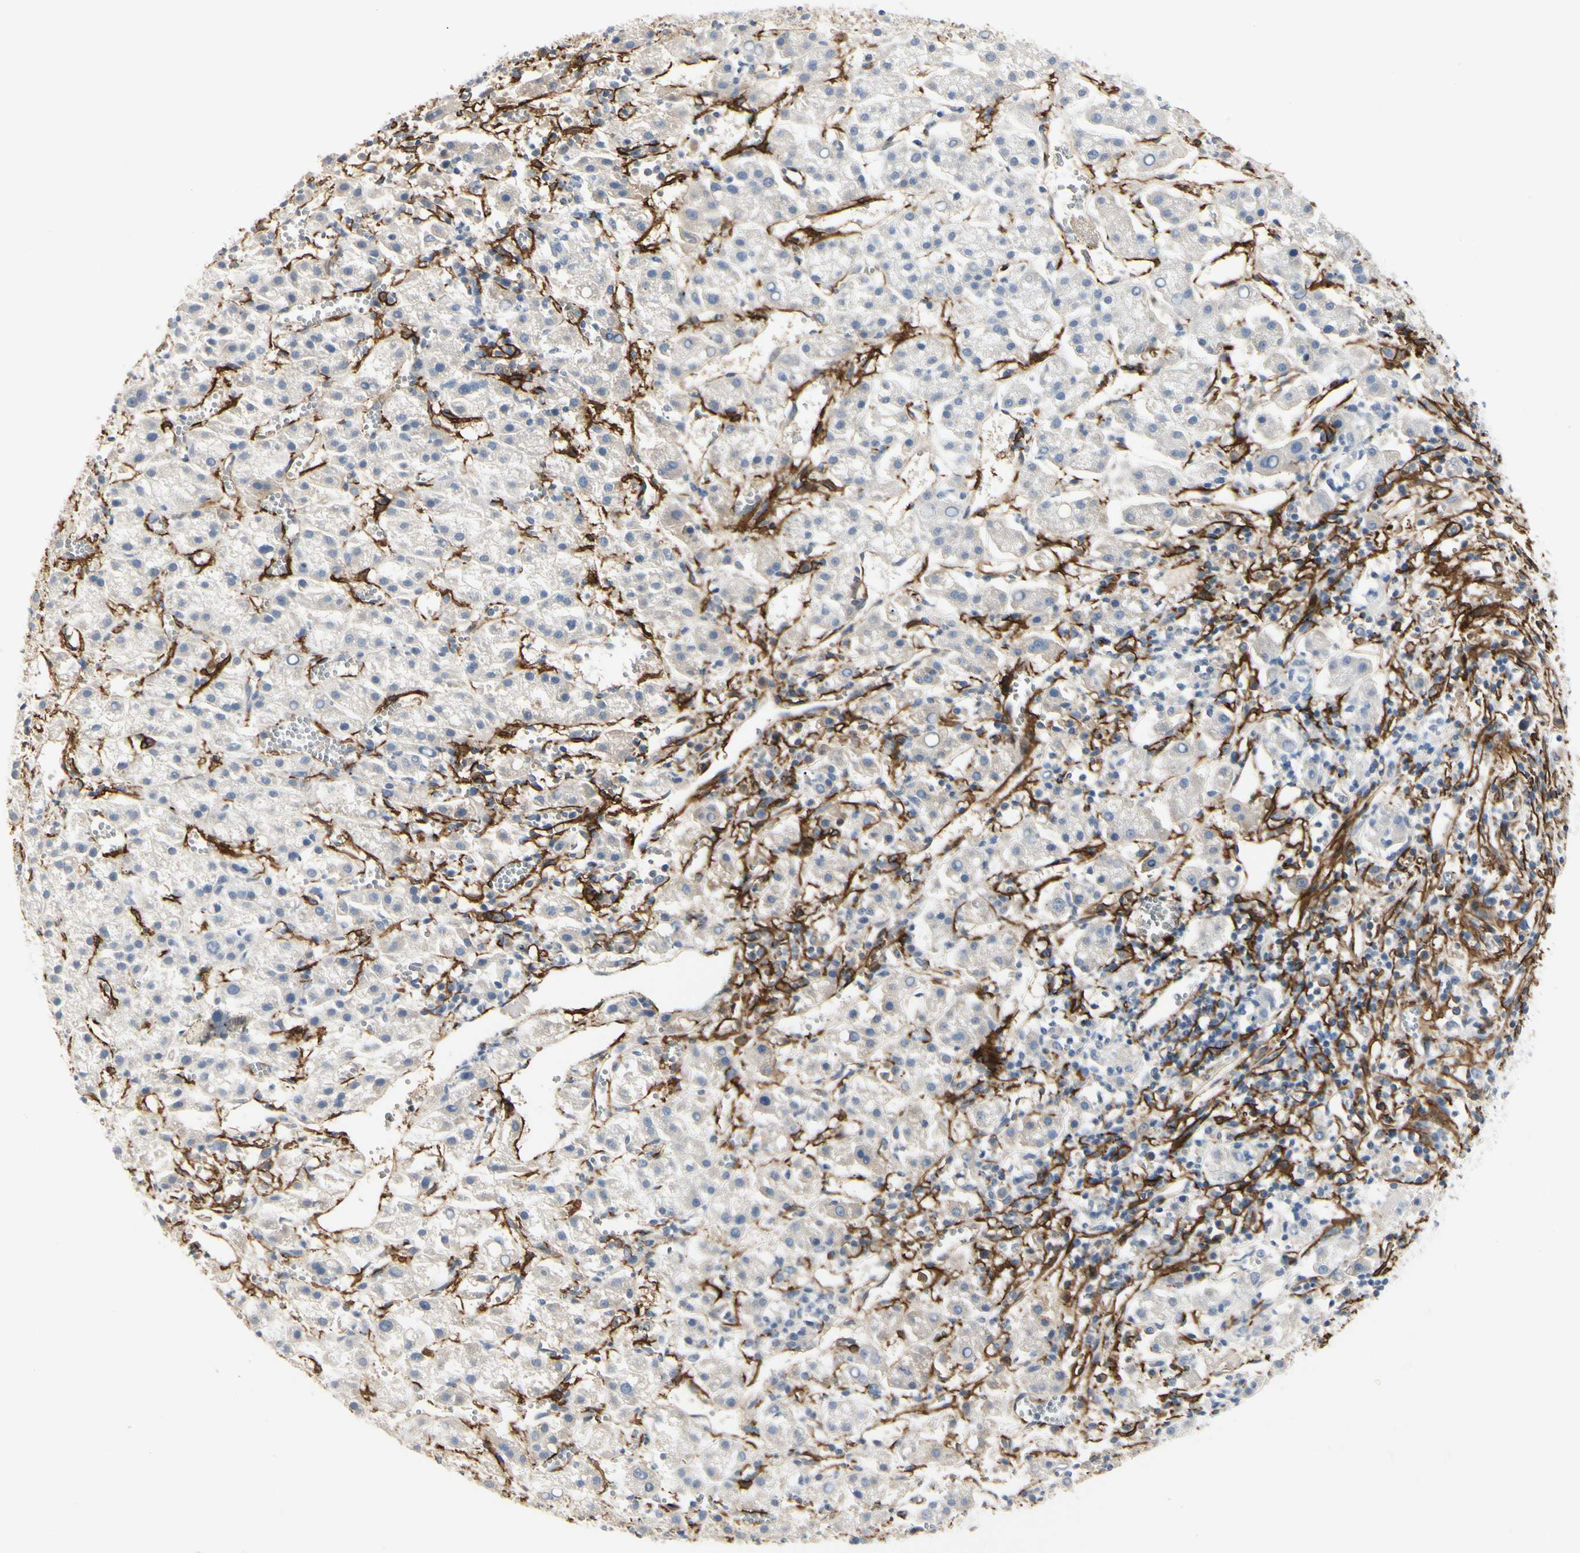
{"staining": {"intensity": "negative", "quantity": "none", "location": "none"}, "tissue": "liver cancer", "cell_type": "Tumor cells", "image_type": "cancer", "snomed": [{"axis": "morphology", "description": "Carcinoma, Hepatocellular, NOS"}, {"axis": "topography", "description": "Liver"}], "caption": "A high-resolution image shows IHC staining of liver hepatocellular carcinoma, which shows no significant staining in tumor cells.", "gene": "GGT5", "patient": {"sex": "female", "age": 58}}